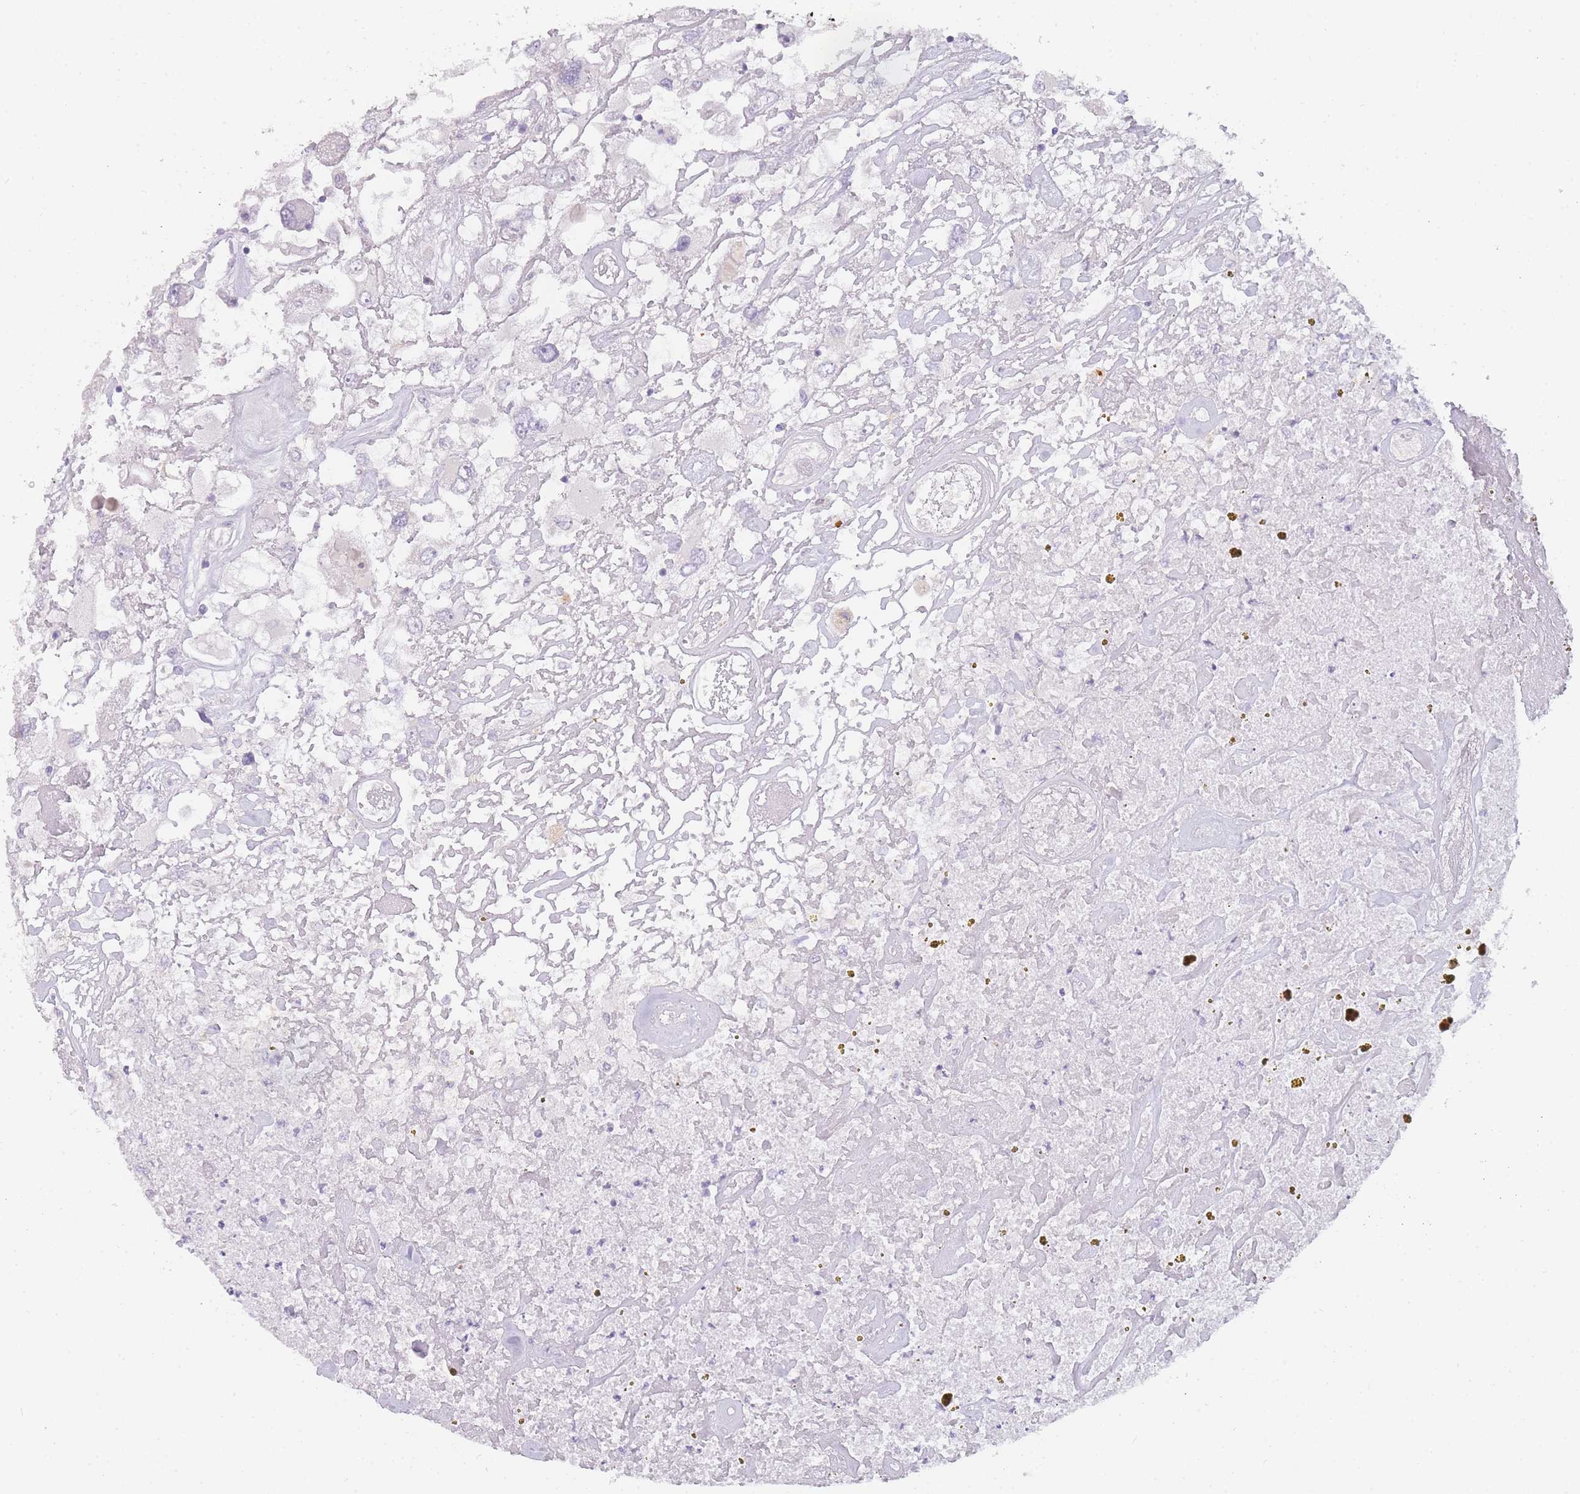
{"staining": {"intensity": "negative", "quantity": "none", "location": "none"}, "tissue": "renal cancer", "cell_type": "Tumor cells", "image_type": "cancer", "snomed": [{"axis": "morphology", "description": "Adenocarcinoma, NOS"}, {"axis": "topography", "description": "Kidney"}], "caption": "DAB immunohistochemical staining of human renal adenocarcinoma reveals no significant positivity in tumor cells. (Stains: DAB (3,3'-diaminobenzidine) immunohistochemistry (IHC) with hematoxylin counter stain, Microscopy: brightfield microscopy at high magnification).", "gene": "INS", "patient": {"sex": "female", "age": 52}}